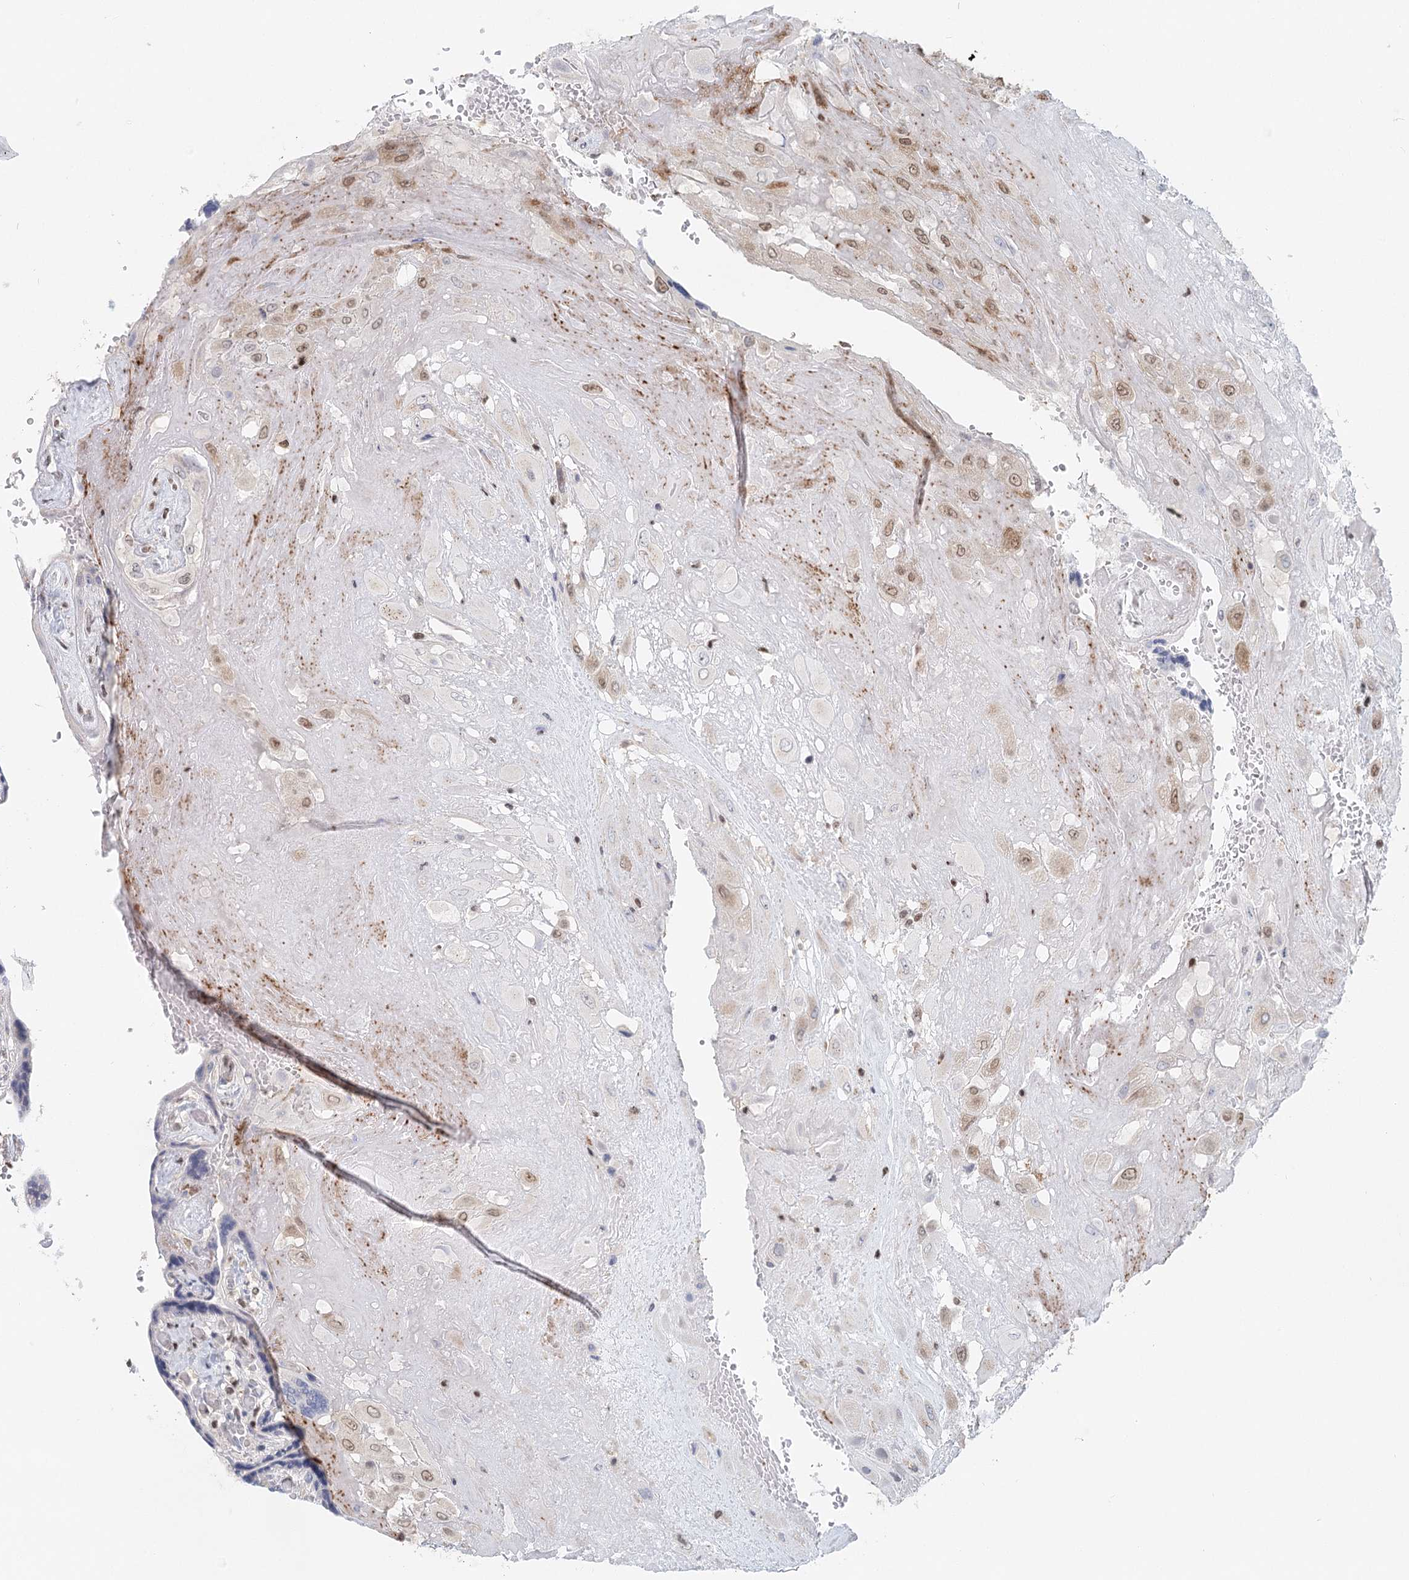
{"staining": {"intensity": "weak", "quantity": ">75%", "location": "nuclear"}, "tissue": "placenta", "cell_type": "Decidual cells", "image_type": "normal", "snomed": [{"axis": "morphology", "description": "Normal tissue, NOS"}, {"axis": "topography", "description": "Placenta"}], "caption": "The micrograph displays immunohistochemical staining of normal placenta. There is weak nuclear staining is identified in about >75% of decidual cells. The staining is performed using DAB (3,3'-diaminobenzidine) brown chromogen to label protein expression. The nuclei are counter-stained blue using hematoxylin.", "gene": "BNIP5", "patient": {"sex": "female", "age": 37}}